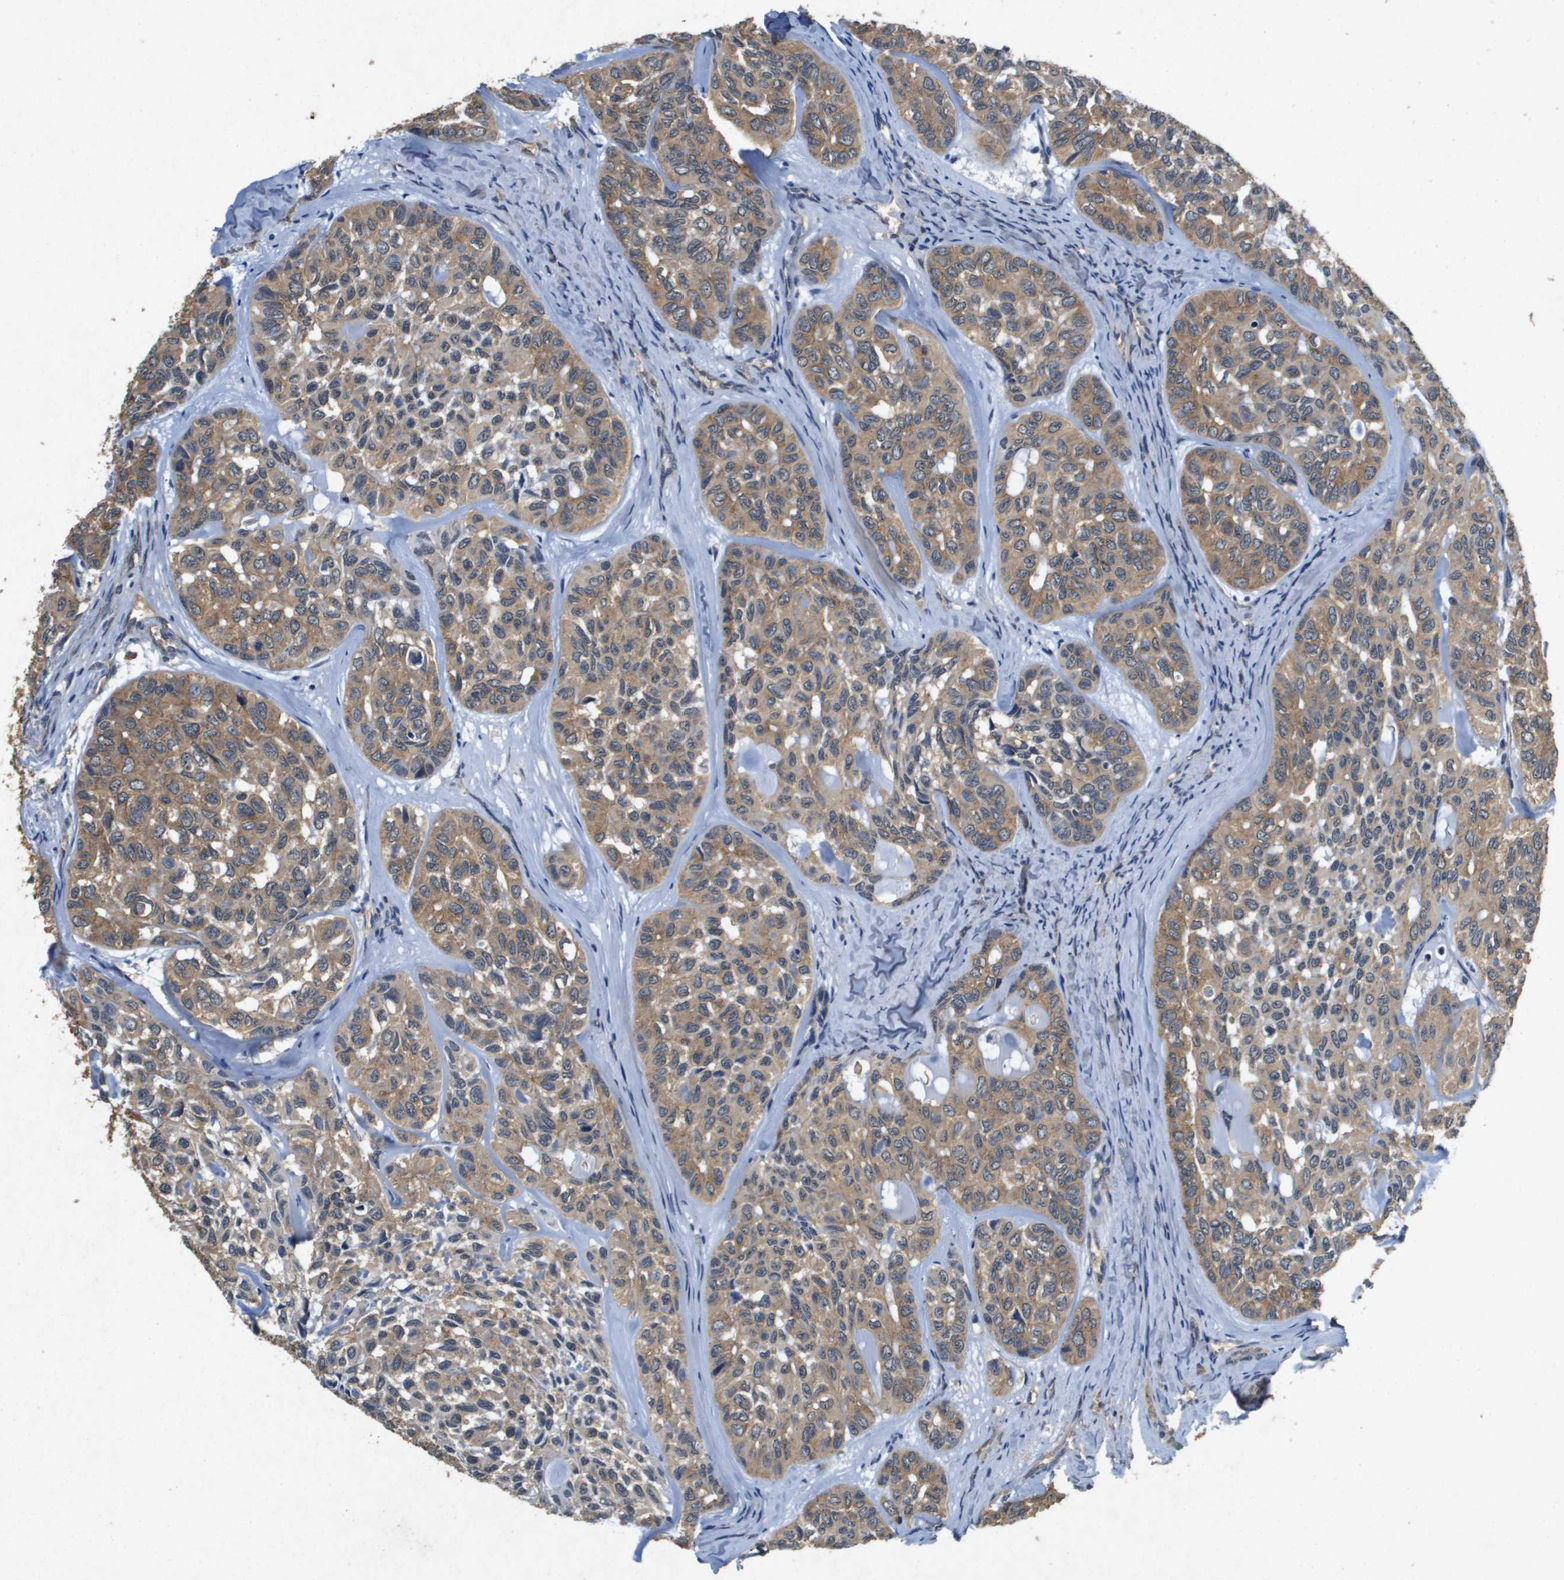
{"staining": {"intensity": "moderate", "quantity": ">75%", "location": "cytoplasmic/membranous"}, "tissue": "head and neck cancer", "cell_type": "Tumor cells", "image_type": "cancer", "snomed": [{"axis": "morphology", "description": "Adenocarcinoma, NOS"}, {"axis": "topography", "description": "Salivary gland, NOS"}, {"axis": "topography", "description": "Head-Neck"}], "caption": "Moderate cytoplasmic/membranous expression for a protein is present in about >75% of tumor cells of head and neck cancer (adenocarcinoma) using IHC.", "gene": "PTPRT", "patient": {"sex": "female", "age": 76}}